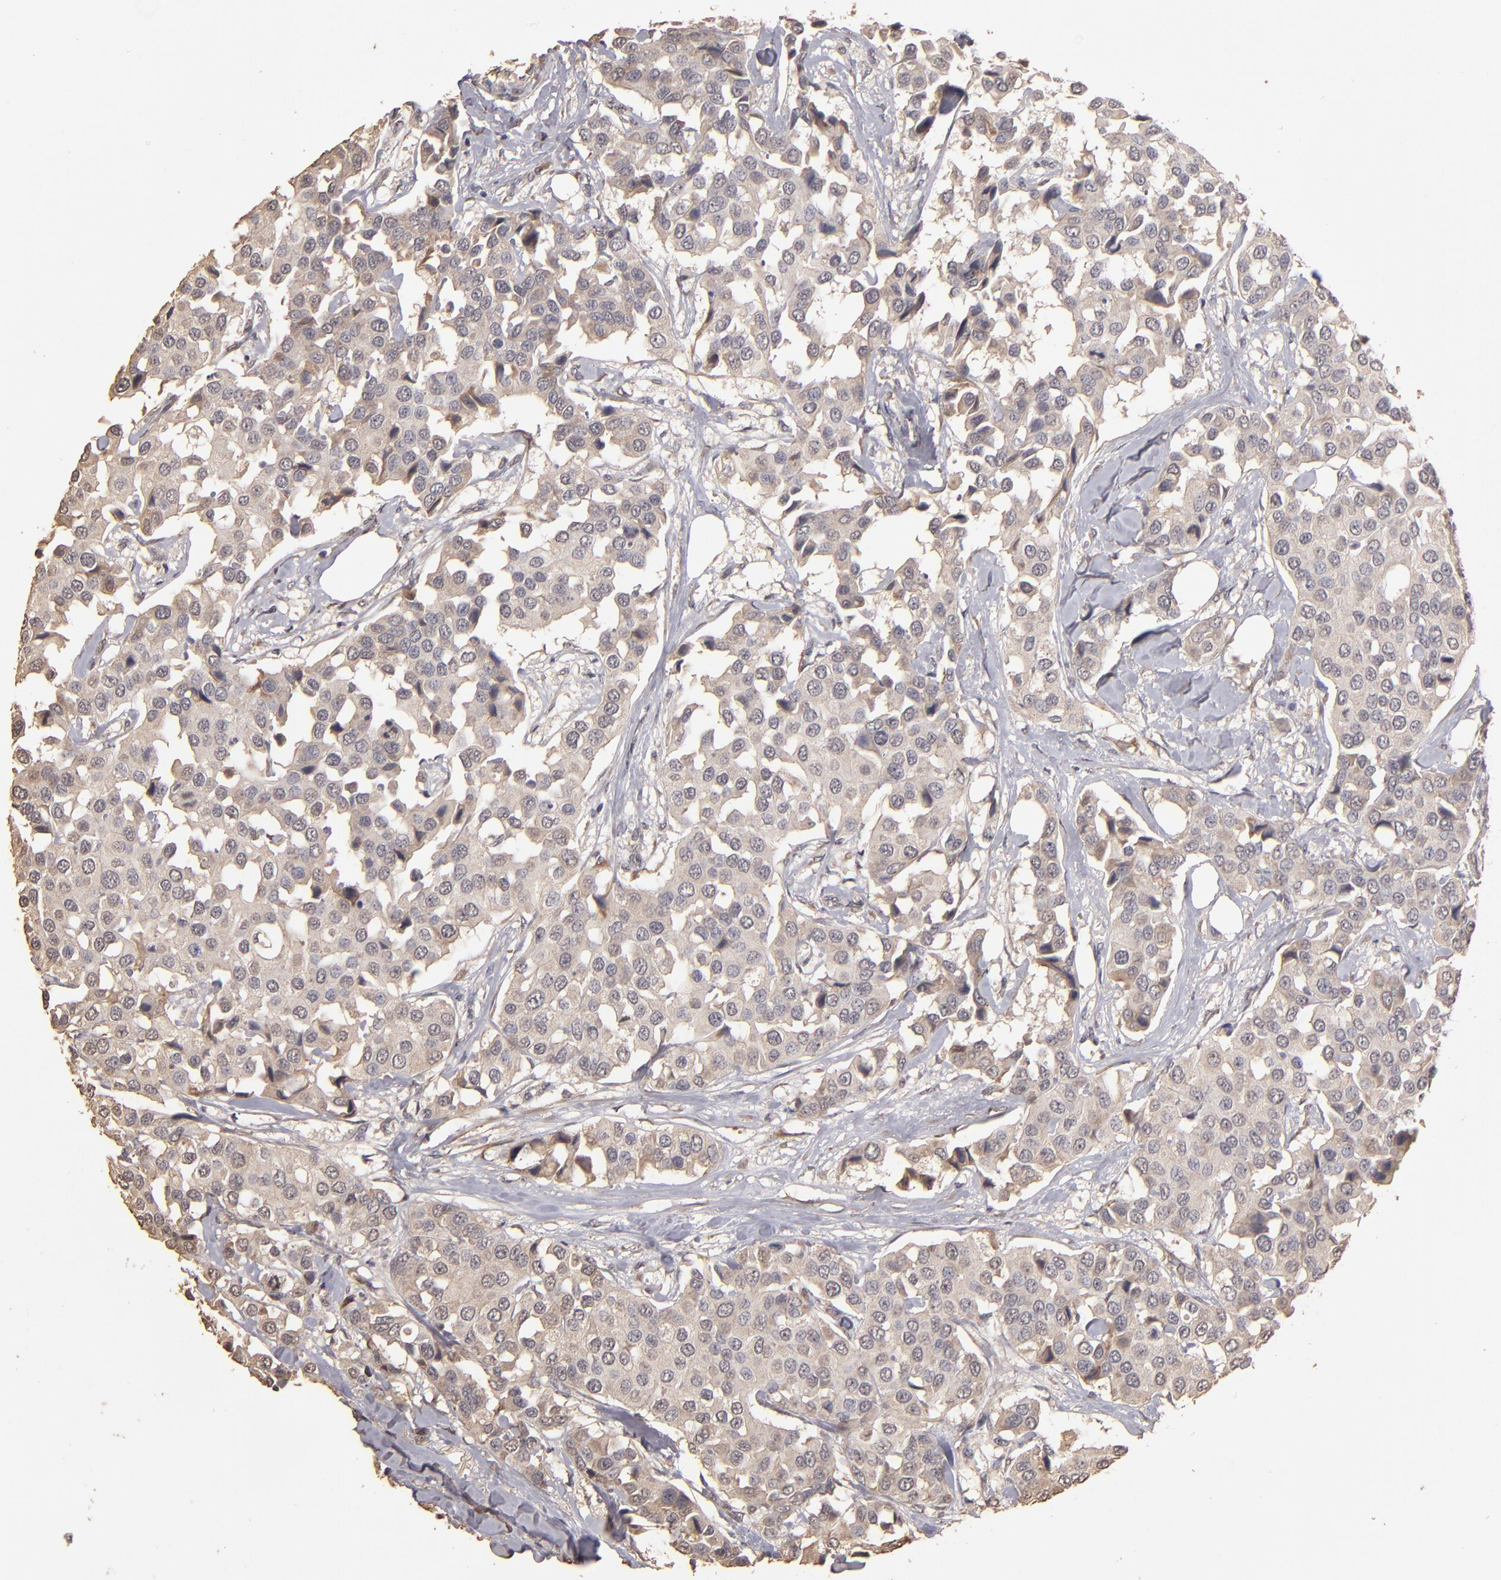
{"staining": {"intensity": "weak", "quantity": ">75%", "location": "cytoplasmic/membranous"}, "tissue": "breast cancer", "cell_type": "Tumor cells", "image_type": "cancer", "snomed": [{"axis": "morphology", "description": "Duct carcinoma"}, {"axis": "topography", "description": "Breast"}], "caption": "The photomicrograph exhibits immunohistochemical staining of invasive ductal carcinoma (breast). There is weak cytoplasmic/membranous positivity is seen in about >75% of tumor cells. The staining was performed using DAB (3,3'-diaminobenzidine) to visualize the protein expression in brown, while the nuclei were stained in blue with hematoxylin (Magnification: 20x).", "gene": "OPHN1", "patient": {"sex": "female", "age": 80}}